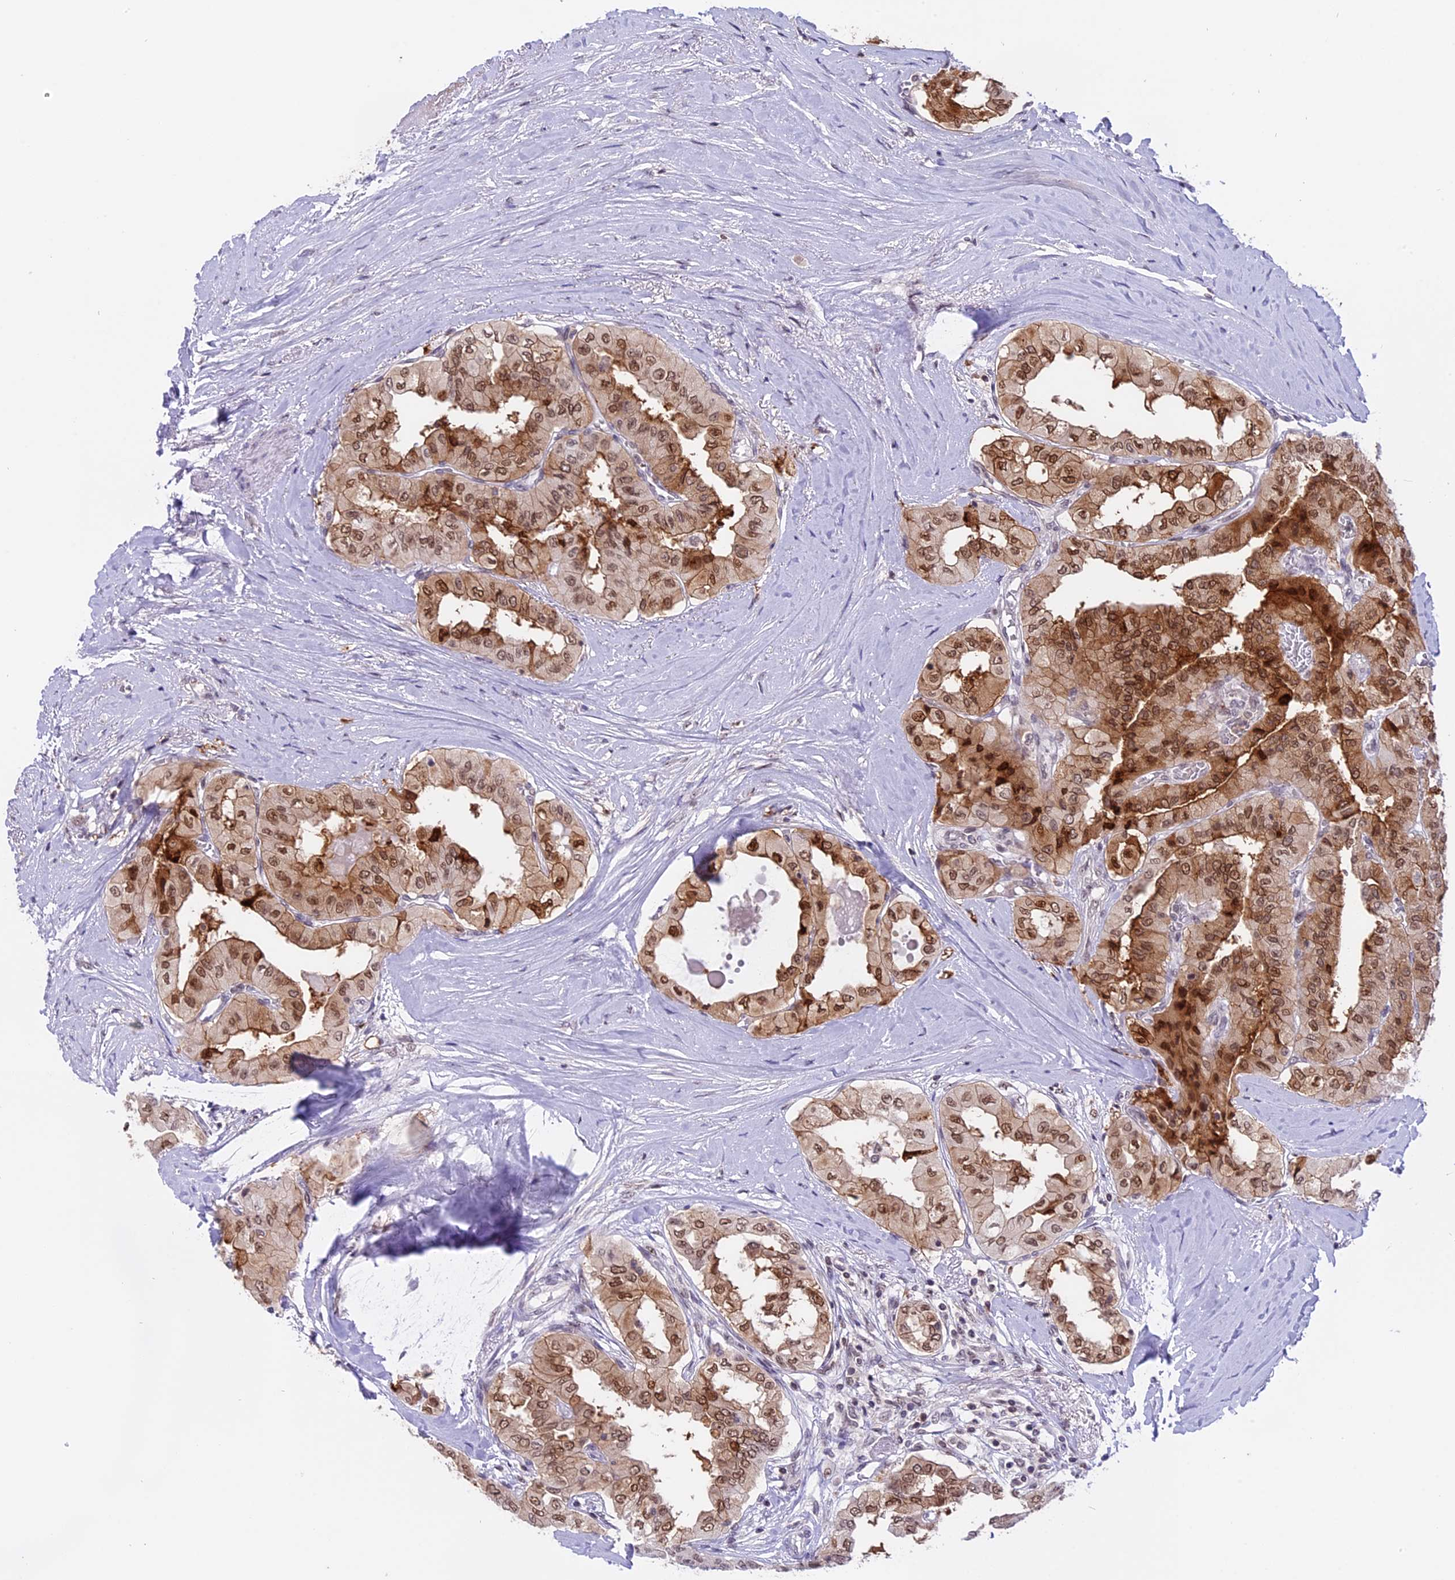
{"staining": {"intensity": "moderate", "quantity": ">75%", "location": "cytoplasmic/membranous,nuclear"}, "tissue": "thyroid cancer", "cell_type": "Tumor cells", "image_type": "cancer", "snomed": [{"axis": "morphology", "description": "Papillary adenocarcinoma, NOS"}, {"axis": "topography", "description": "Thyroid gland"}], "caption": "High-power microscopy captured an IHC histopathology image of thyroid papillary adenocarcinoma, revealing moderate cytoplasmic/membranous and nuclear positivity in about >75% of tumor cells.", "gene": "TADA3", "patient": {"sex": "female", "age": 59}}